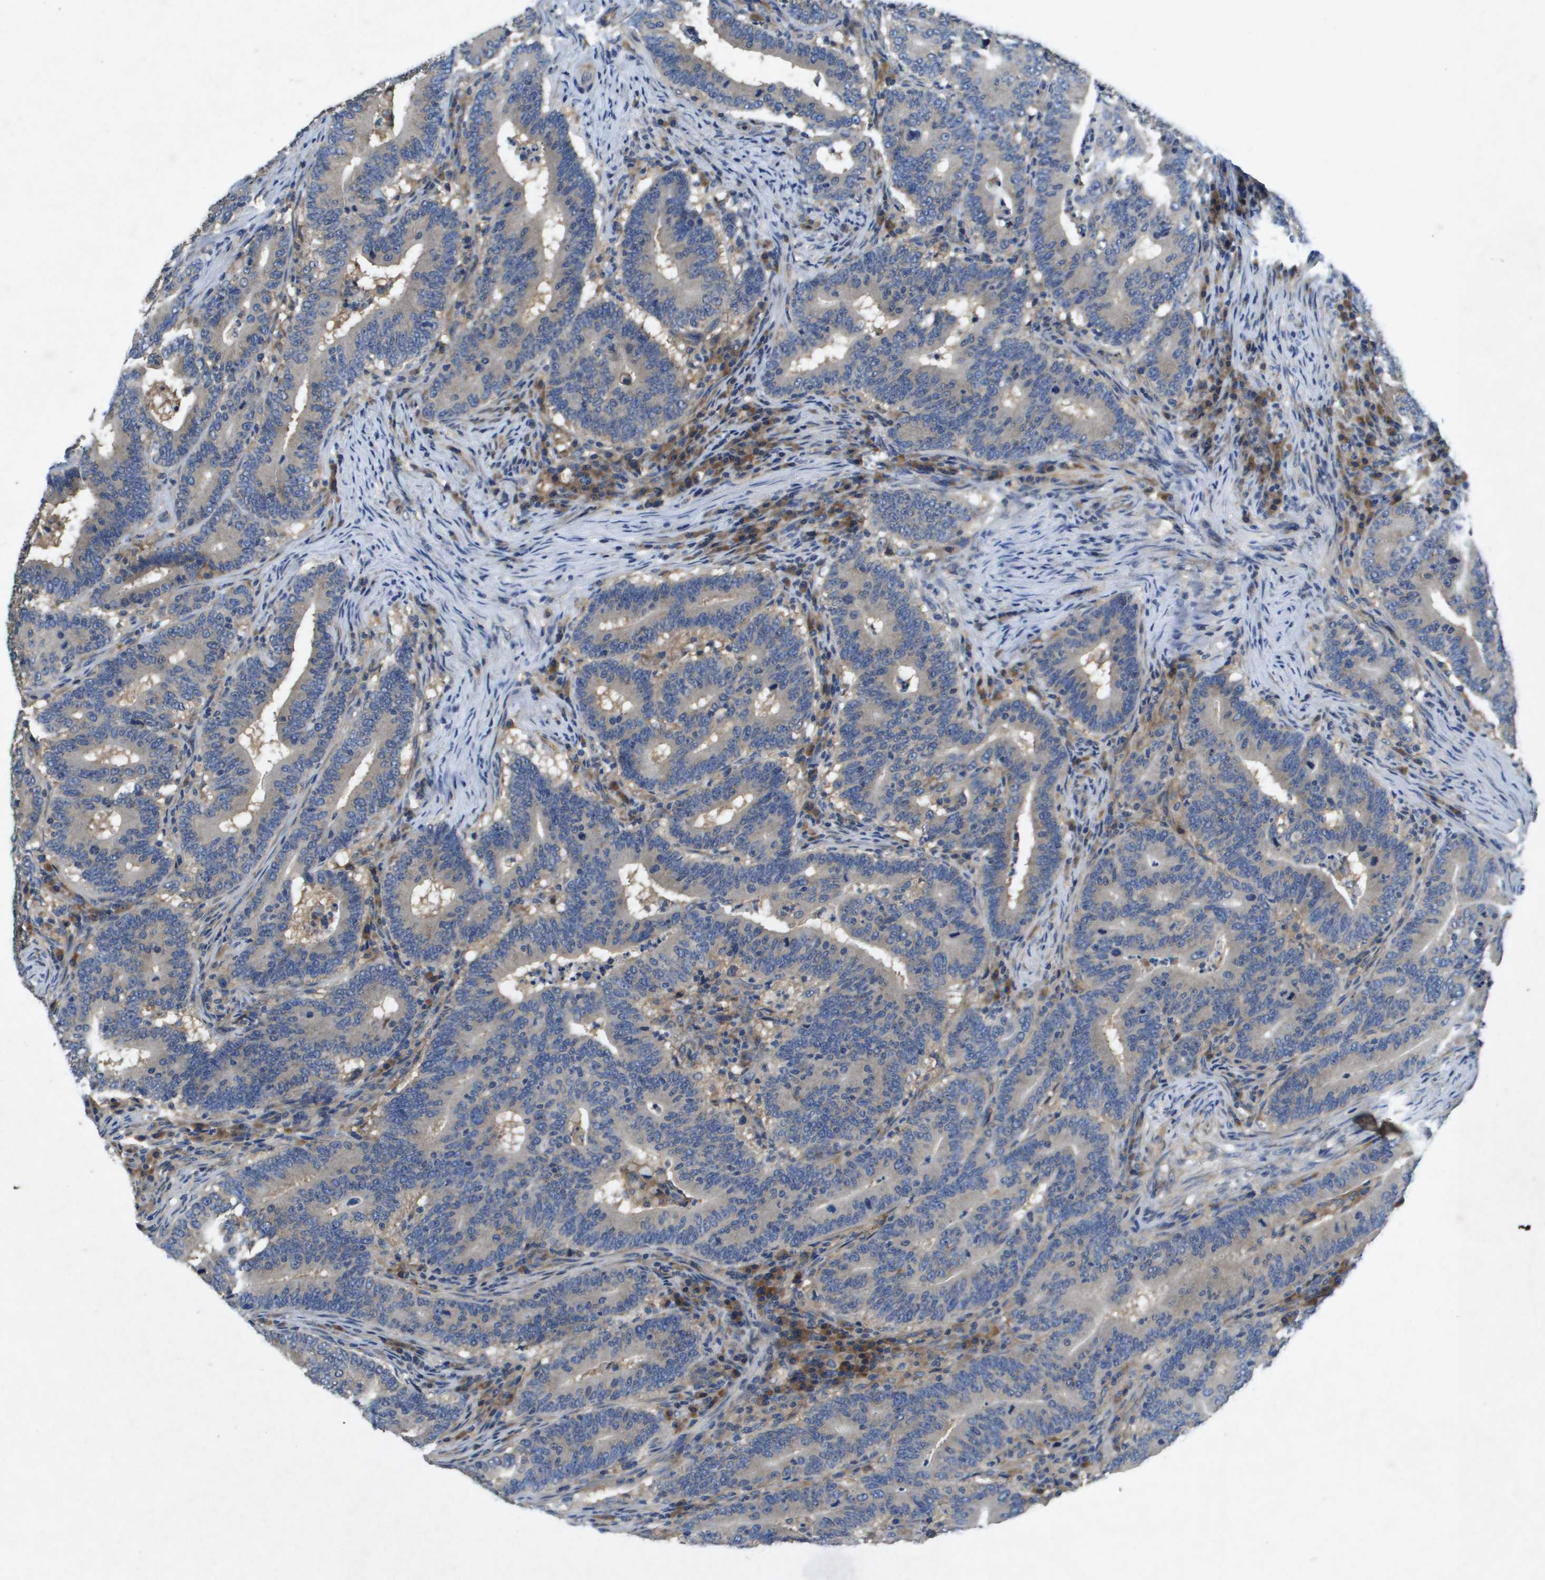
{"staining": {"intensity": "moderate", "quantity": "25%-75%", "location": "cytoplasmic/membranous"}, "tissue": "colorectal cancer", "cell_type": "Tumor cells", "image_type": "cancer", "snomed": [{"axis": "morphology", "description": "Adenocarcinoma, NOS"}, {"axis": "topography", "description": "Colon"}], "caption": "Approximately 25%-75% of tumor cells in colorectal cancer show moderate cytoplasmic/membranous protein expression as visualized by brown immunohistochemical staining.", "gene": "PTPRT", "patient": {"sex": "female", "age": 66}}